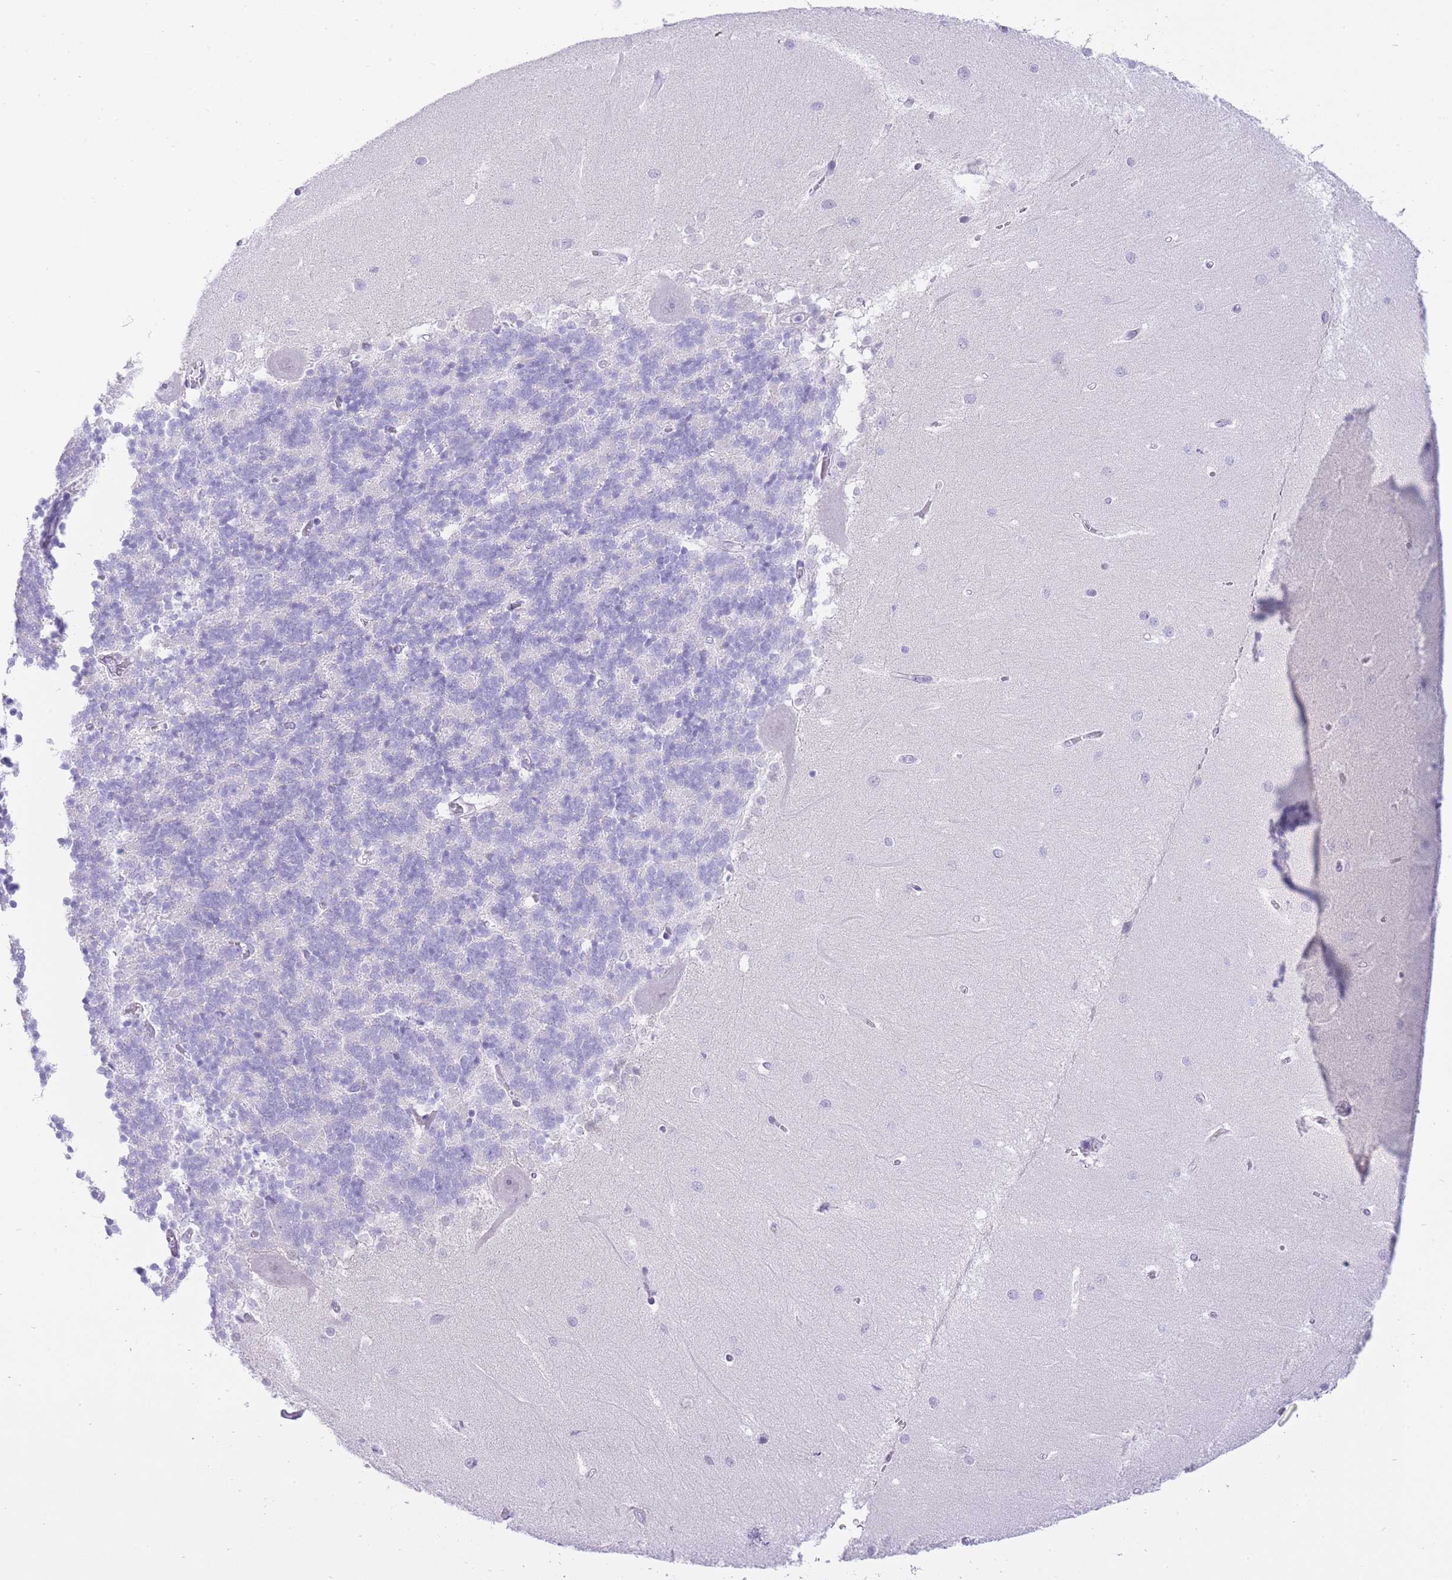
{"staining": {"intensity": "negative", "quantity": "none", "location": "none"}, "tissue": "cerebellum", "cell_type": "Cells in granular layer", "image_type": "normal", "snomed": [{"axis": "morphology", "description": "Normal tissue, NOS"}, {"axis": "topography", "description": "Cerebellum"}], "caption": "A micrograph of cerebellum stained for a protein shows no brown staining in cells in granular layer.", "gene": "ZNF212", "patient": {"sex": "male", "age": 37}}